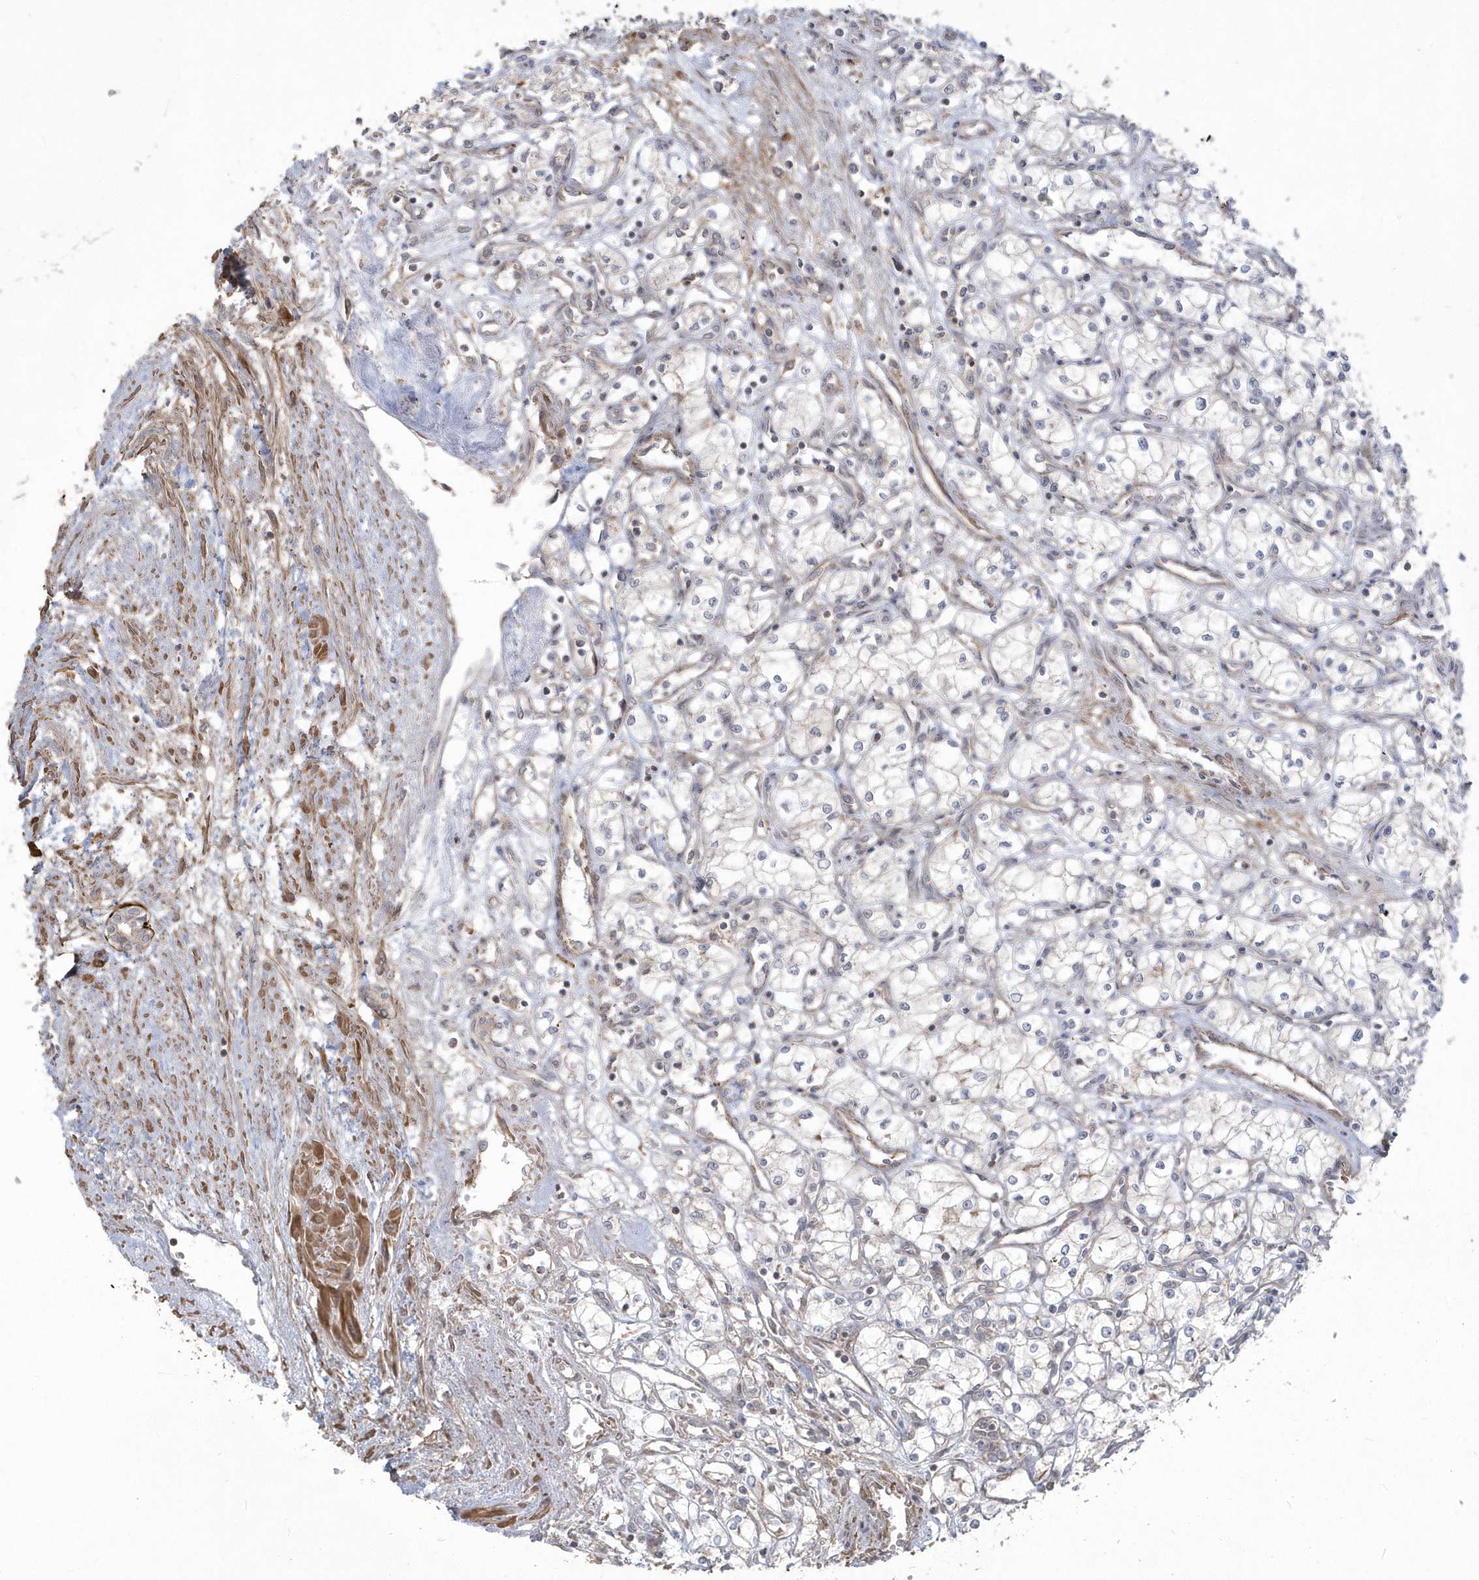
{"staining": {"intensity": "negative", "quantity": "none", "location": "none"}, "tissue": "renal cancer", "cell_type": "Tumor cells", "image_type": "cancer", "snomed": [{"axis": "morphology", "description": "Adenocarcinoma, NOS"}, {"axis": "topography", "description": "Kidney"}], "caption": "There is no significant positivity in tumor cells of adenocarcinoma (renal).", "gene": "ARMC8", "patient": {"sex": "male", "age": 59}}